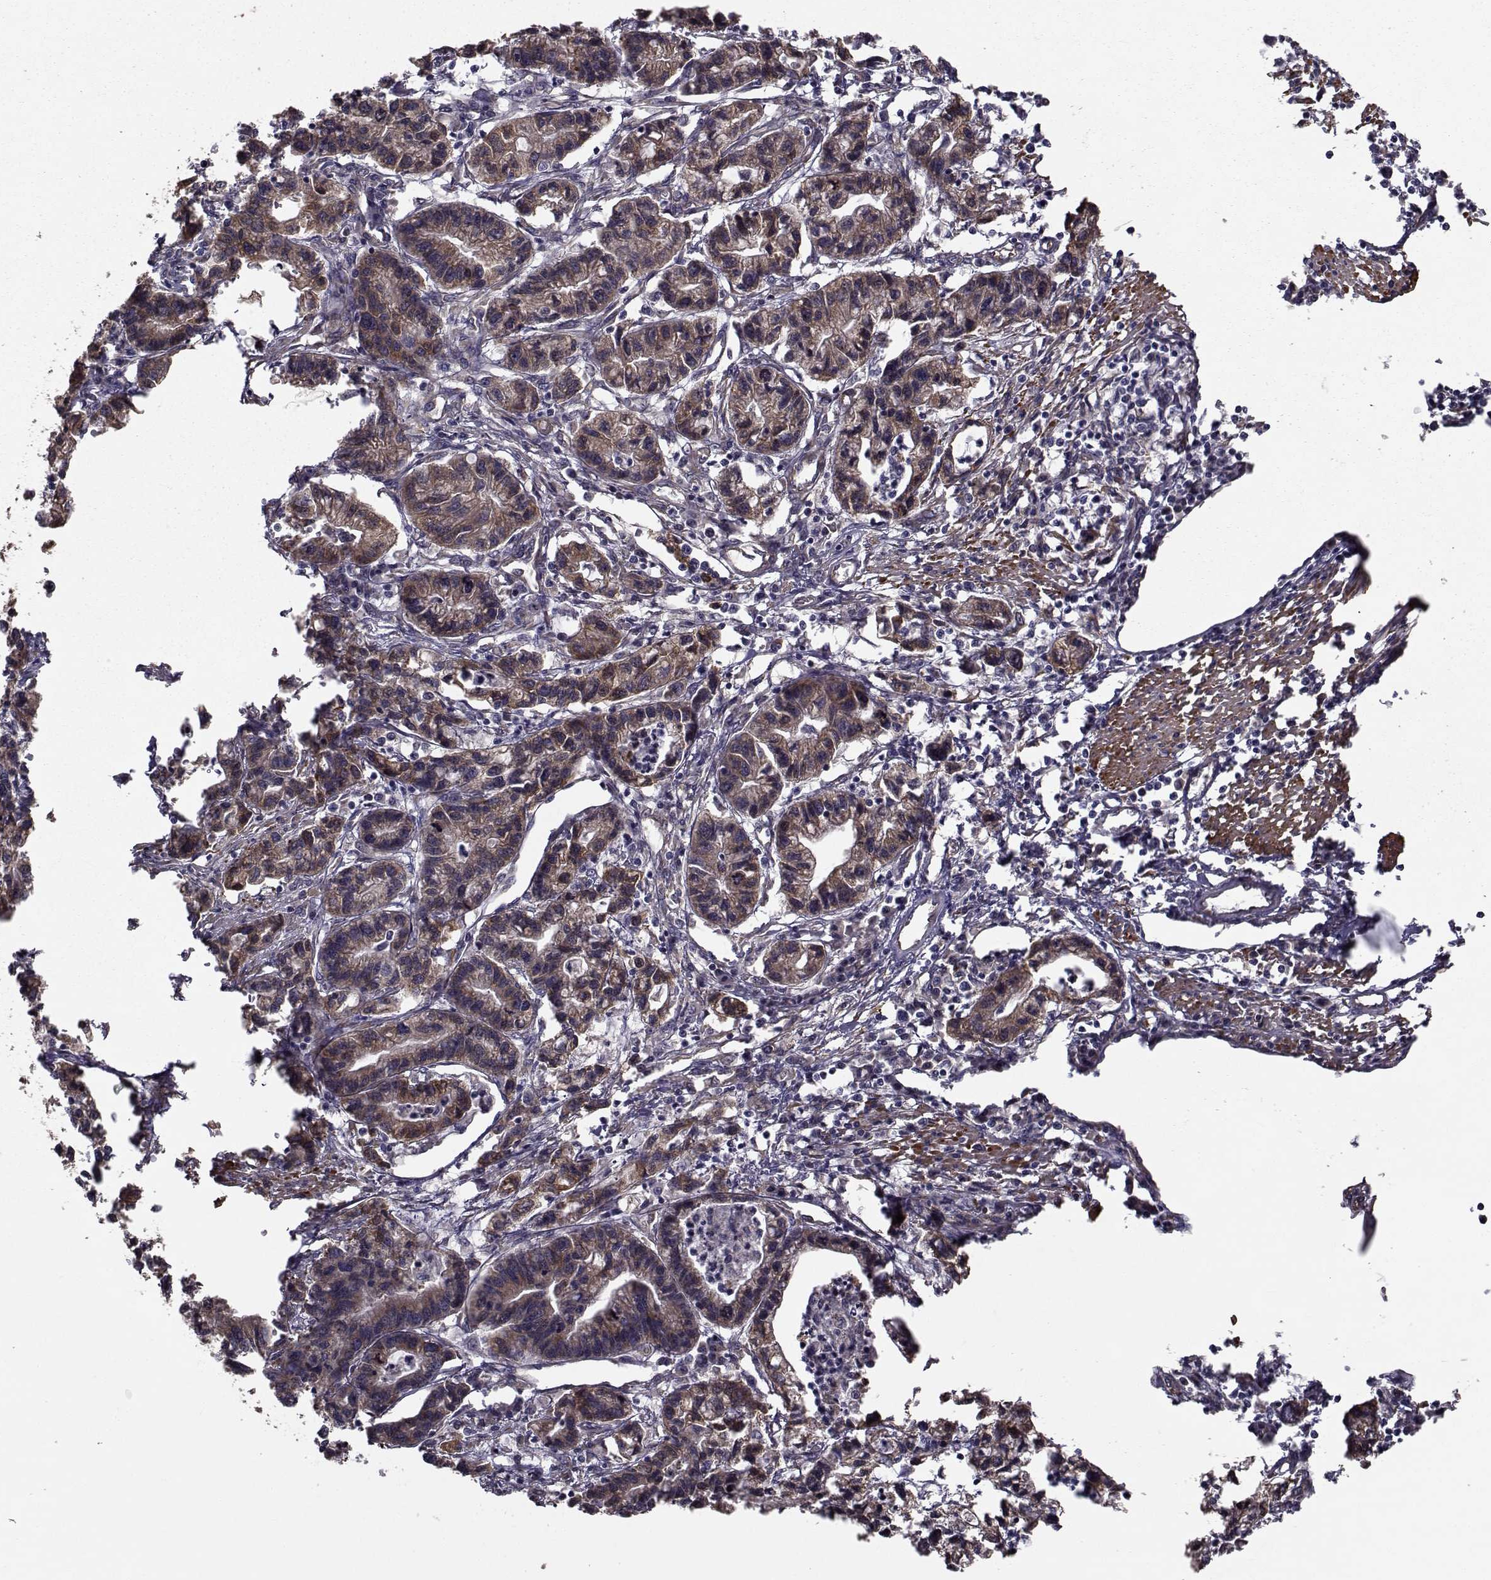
{"staining": {"intensity": "moderate", "quantity": "25%-75%", "location": "cytoplasmic/membranous"}, "tissue": "stomach cancer", "cell_type": "Tumor cells", "image_type": "cancer", "snomed": [{"axis": "morphology", "description": "Adenocarcinoma, NOS"}, {"axis": "topography", "description": "Stomach"}], "caption": "A histopathology image showing moderate cytoplasmic/membranous expression in approximately 25%-75% of tumor cells in stomach cancer, as visualized by brown immunohistochemical staining.", "gene": "TRIP10", "patient": {"sex": "male", "age": 83}}